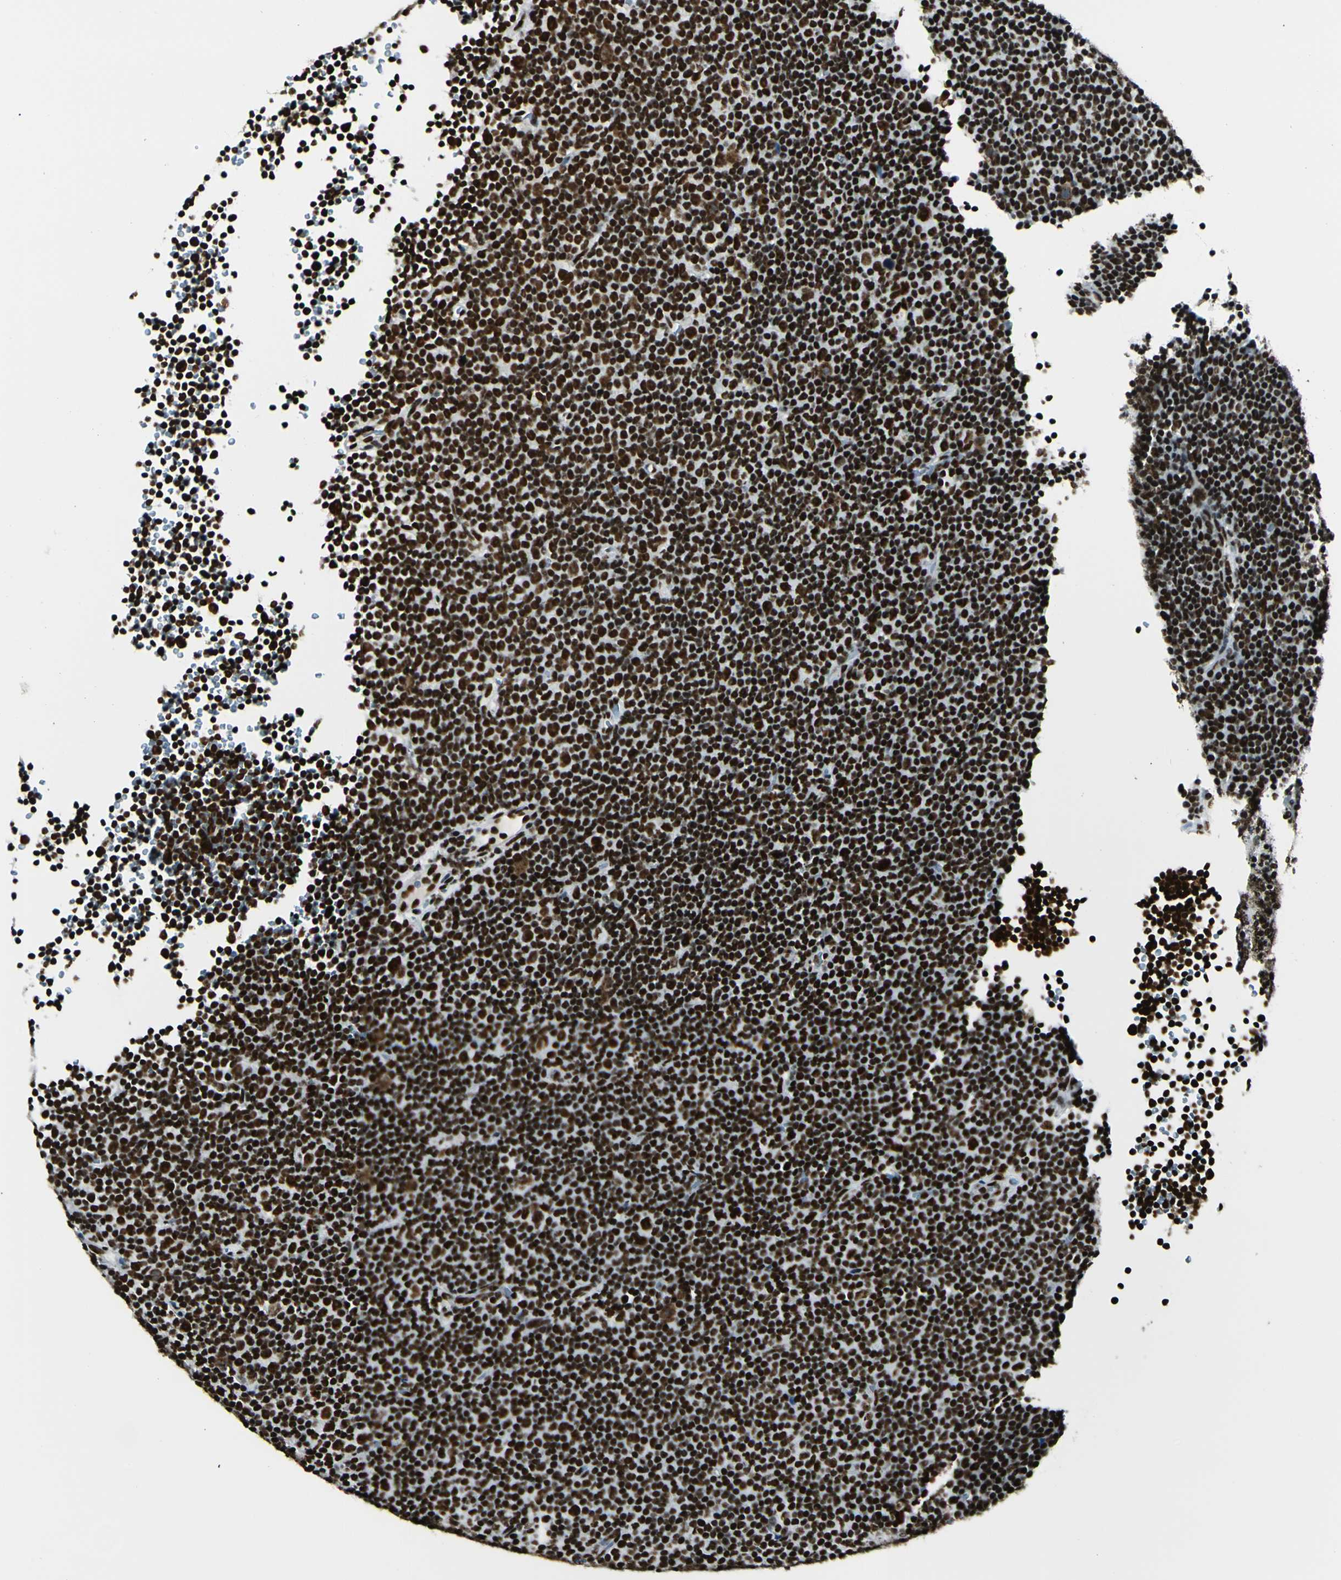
{"staining": {"intensity": "strong", "quantity": ">75%", "location": "nuclear"}, "tissue": "lymphoma", "cell_type": "Tumor cells", "image_type": "cancer", "snomed": [{"axis": "morphology", "description": "Malignant lymphoma, non-Hodgkin's type, Low grade"}, {"axis": "topography", "description": "Lymph node"}], "caption": "Strong nuclear protein expression is appreciated in approximately >75% of tumor cells in low-grade malignant lymphoma, non-Hodgkin's type.", "gene": "CCAR1", "patient": {"sex": "female", "age": 67}}